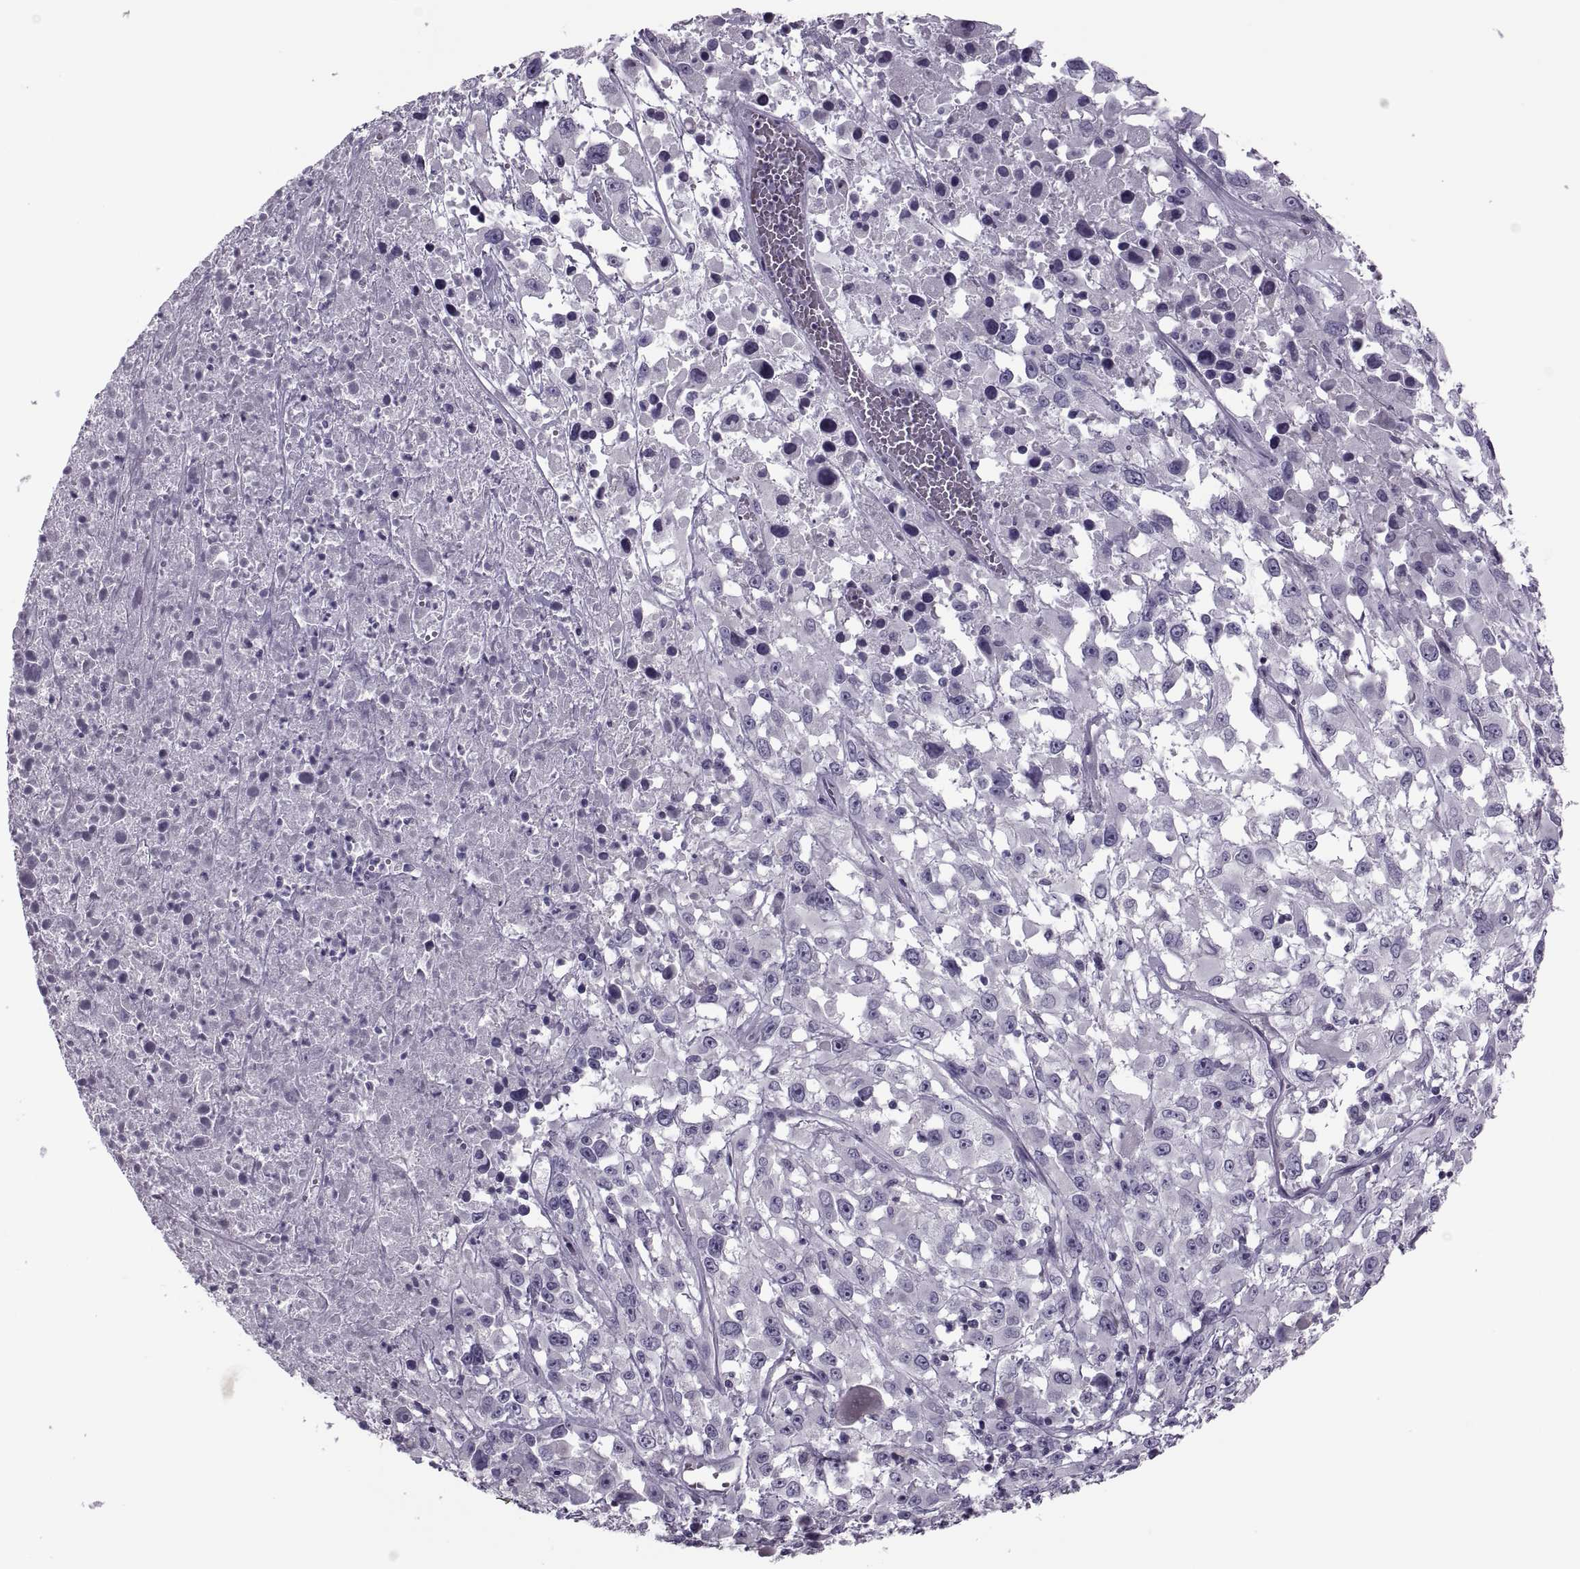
{"staining": {"intensity": "negative", "quantity": "none", "location": "none"}, "tissue": "melanoma", "cell_type": "Tumor cells", "image_type": "cancer", "snomed": [{"axis": "morphology", "description": "Malignant melanoma, Metastatic site"}, {"axis": "topography", "description": "Soft tissue"}], "caption": "DAB (3,3'-diaminobenzidine) immunohistochemical staining of malignant melanoma (metastatic site) displays no significant expression in tumor cells.", "gene": "PRSS54", "patient": {"sex": "male", "age": 50}}